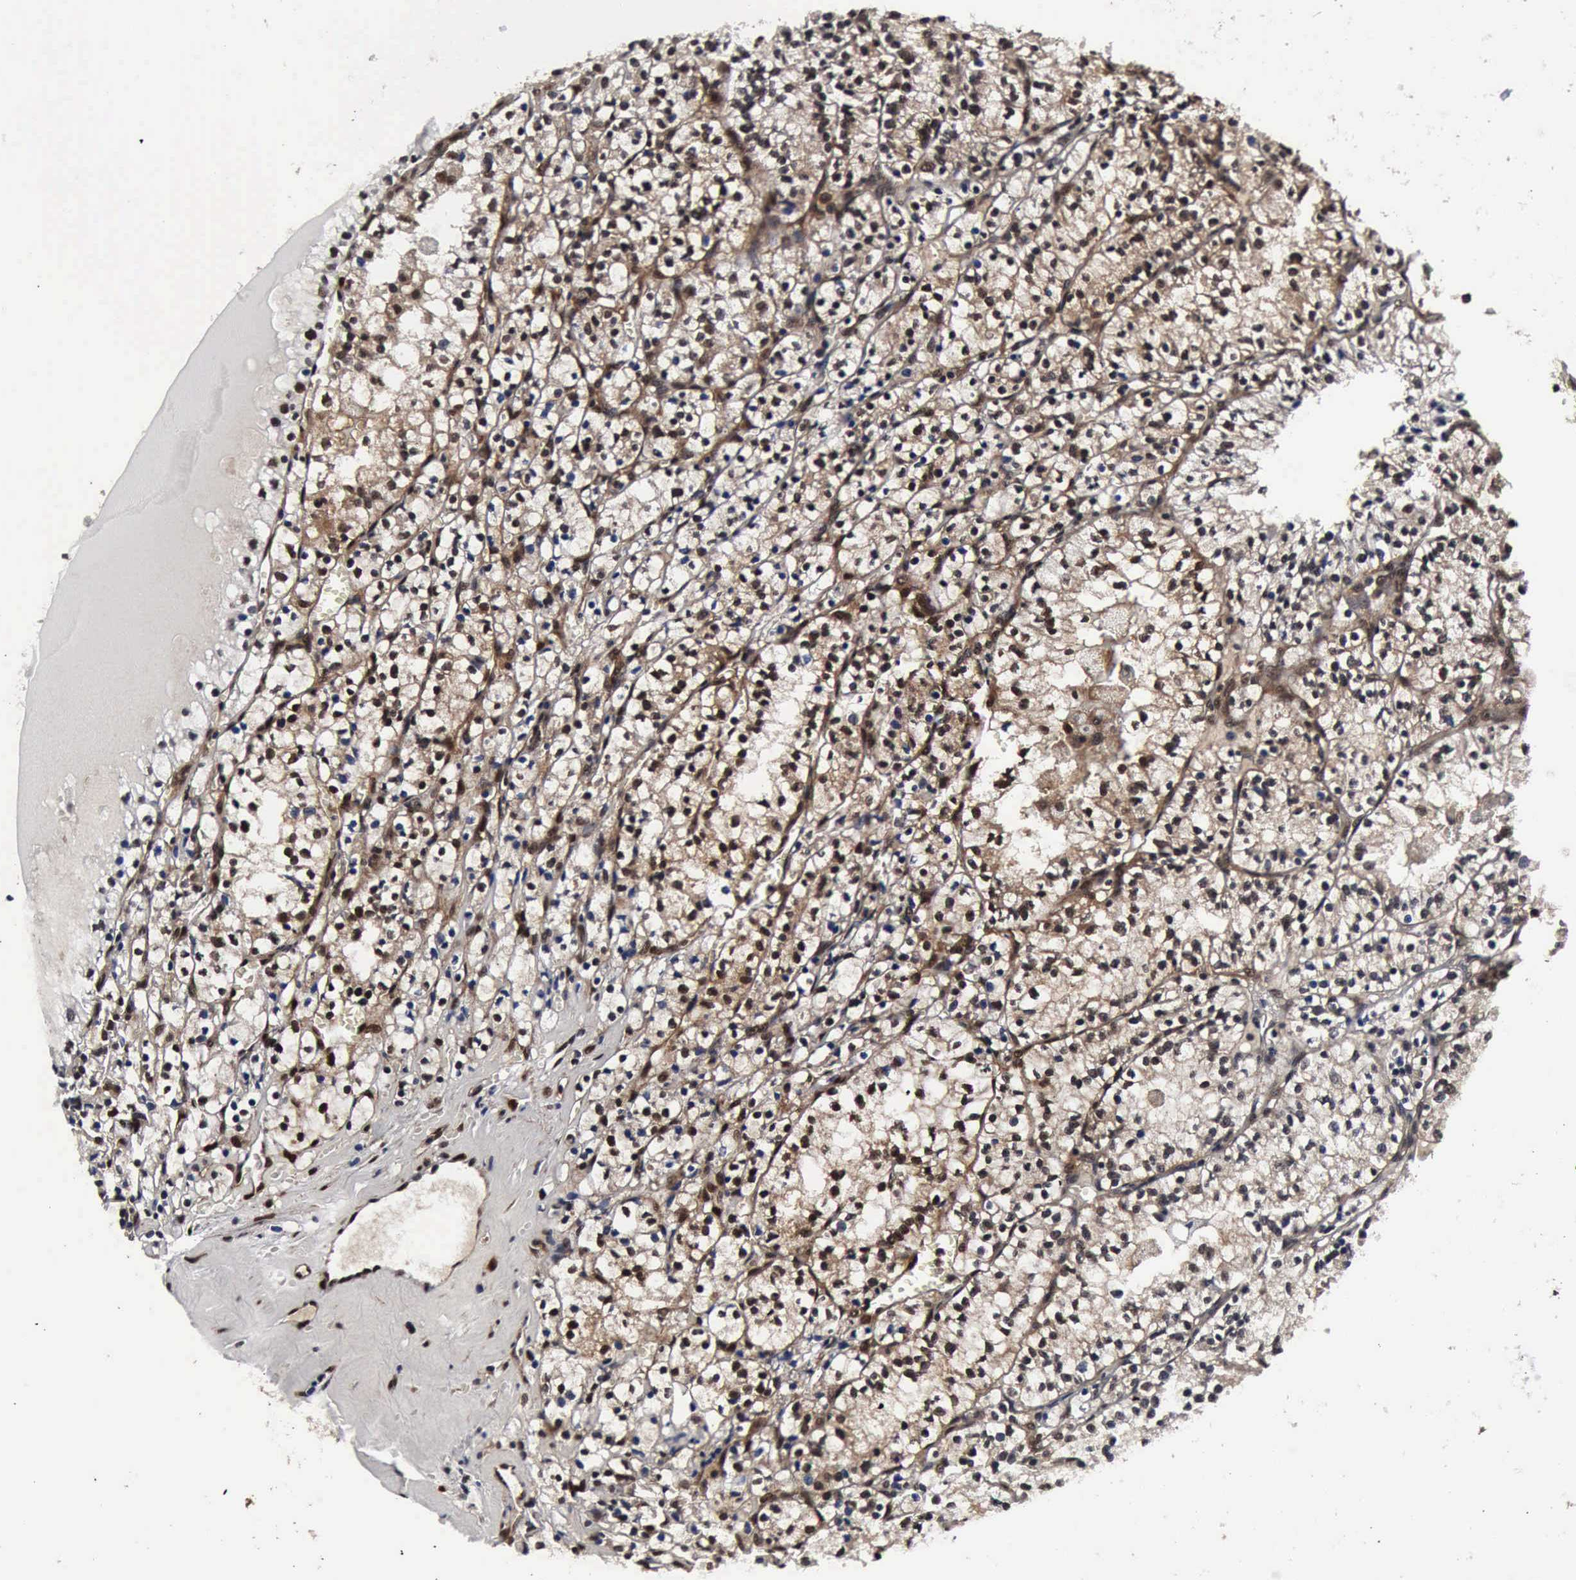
{"staining": {"intensity": "moderate", "quantity": "25%-75%", "location": "cytoplasmic/membranous,nuclear"}, "tissue": "renal cancer", "cell_type": "Tumor cells", "image_type": "cancer", "snomed": [{"axis": "morphology", "description": "Adenocarcinoma, NOS"}, {"axis": "topography", "description": "Kidney"}], "caption": "Immunohistochemistry (IHC) (DAB) staining of human renal cancer reveals moderate cytoplasmic/membranous and nuclear protein expression in about 25%-75% of tumor cells.", "gene": "UBC", "patient": {"sex": "male", "age": 61}}